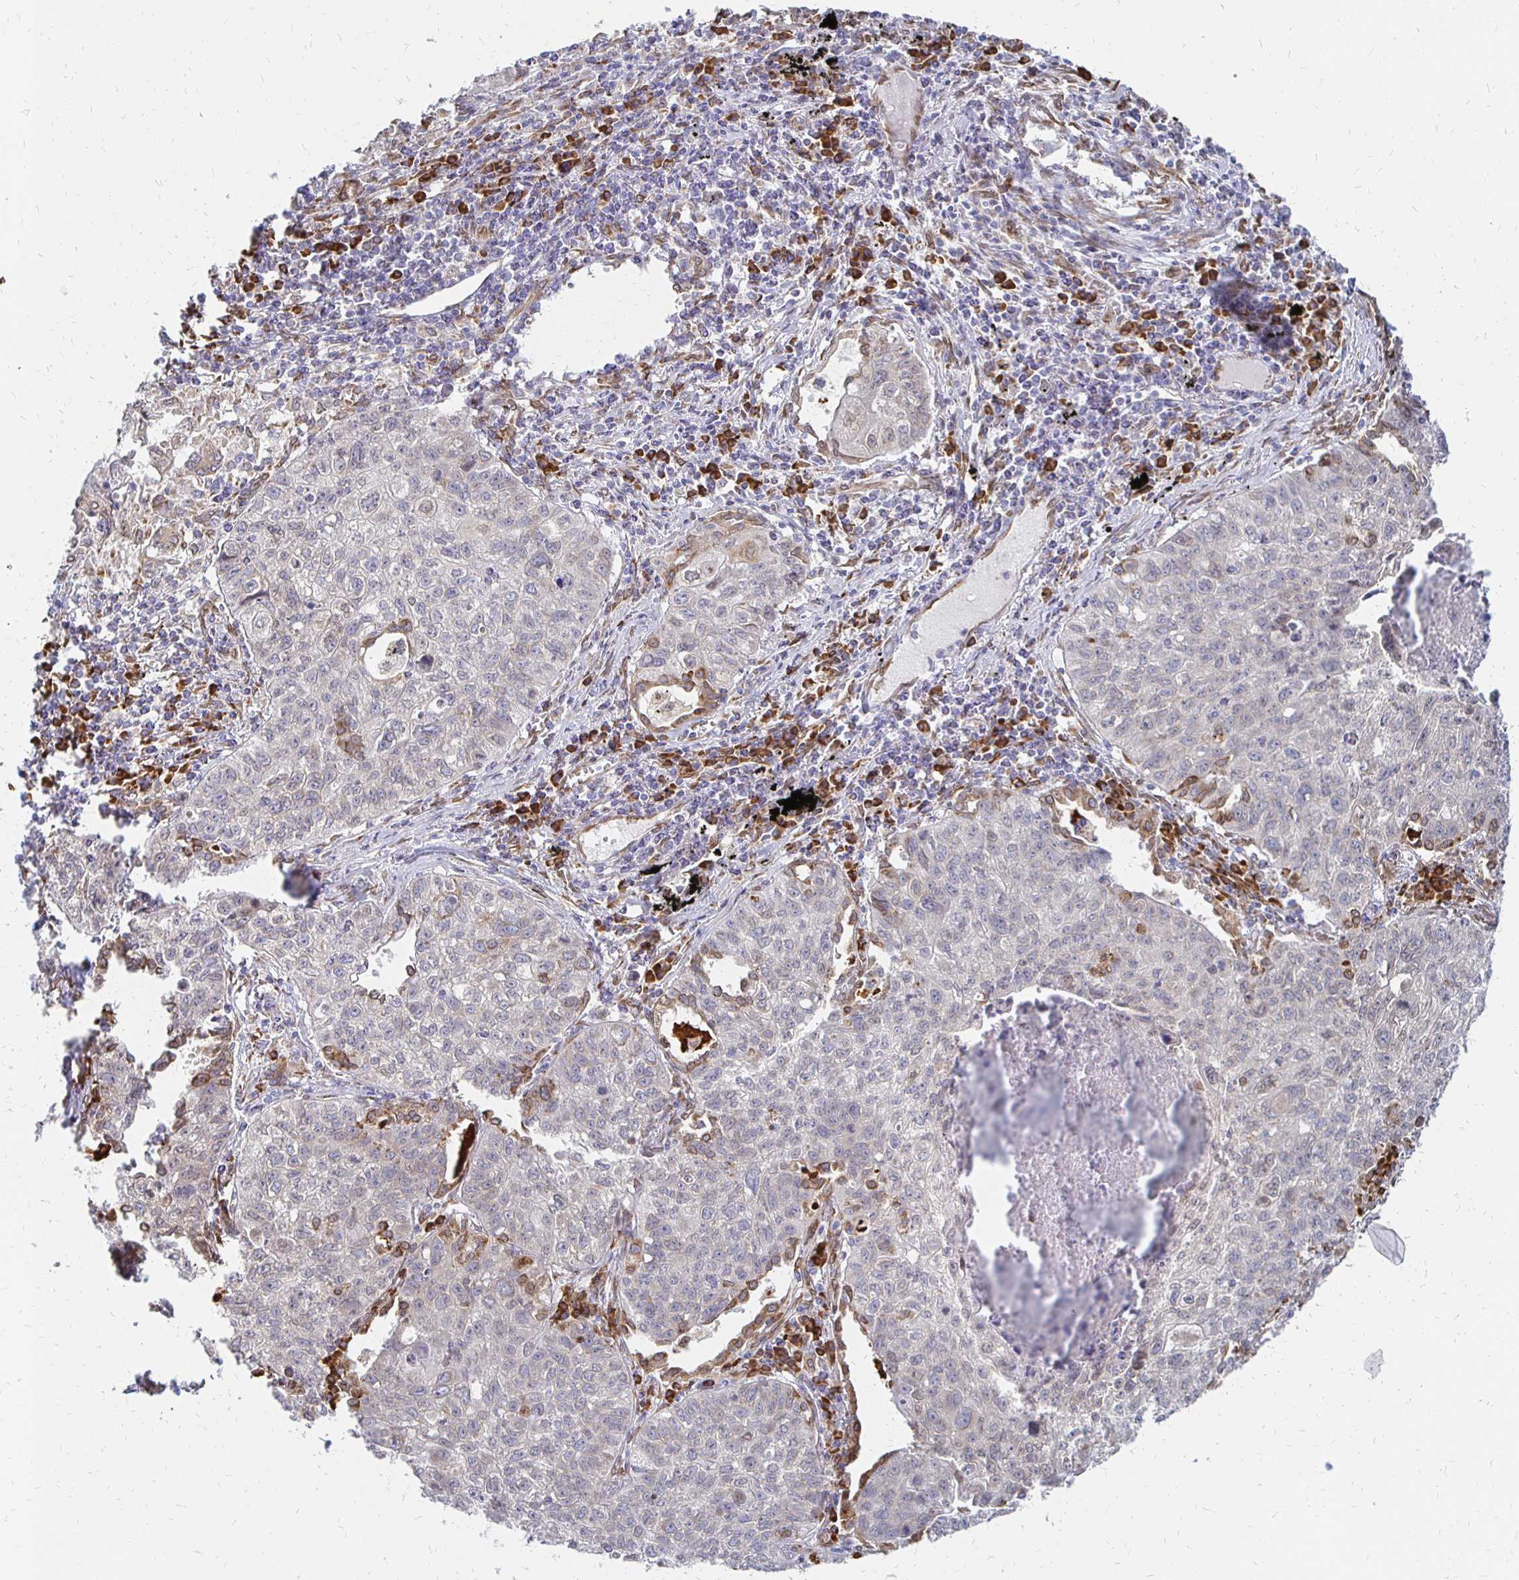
{"staining": {"intensity": "negative", "quantity": "none", "location": "none"}, "tissue": "lung cancer", "cell_type": "Tumor cells", "image_type": "cancer", "snomed": [{"axis": "morphology", "description": "Normal morphology"}, {"axis": "morphology", "description": "Aneuploidy"}, {"axis": "morphology", "description": "Squamous cell carcinoma, NOS"}, {"axis": "topography", "description": "Lymph node"}, {"axis": "topography", "description": "Lung"}], "caption": "DAB (3,3'-diaminobenzidine) immunohistochemical staining of lung cancer demonstrates no significant staining in tumor cells. Nuclei are stained in blue.", "gene": "PELI3", "patient": {"sex": "female", "age": 76}}